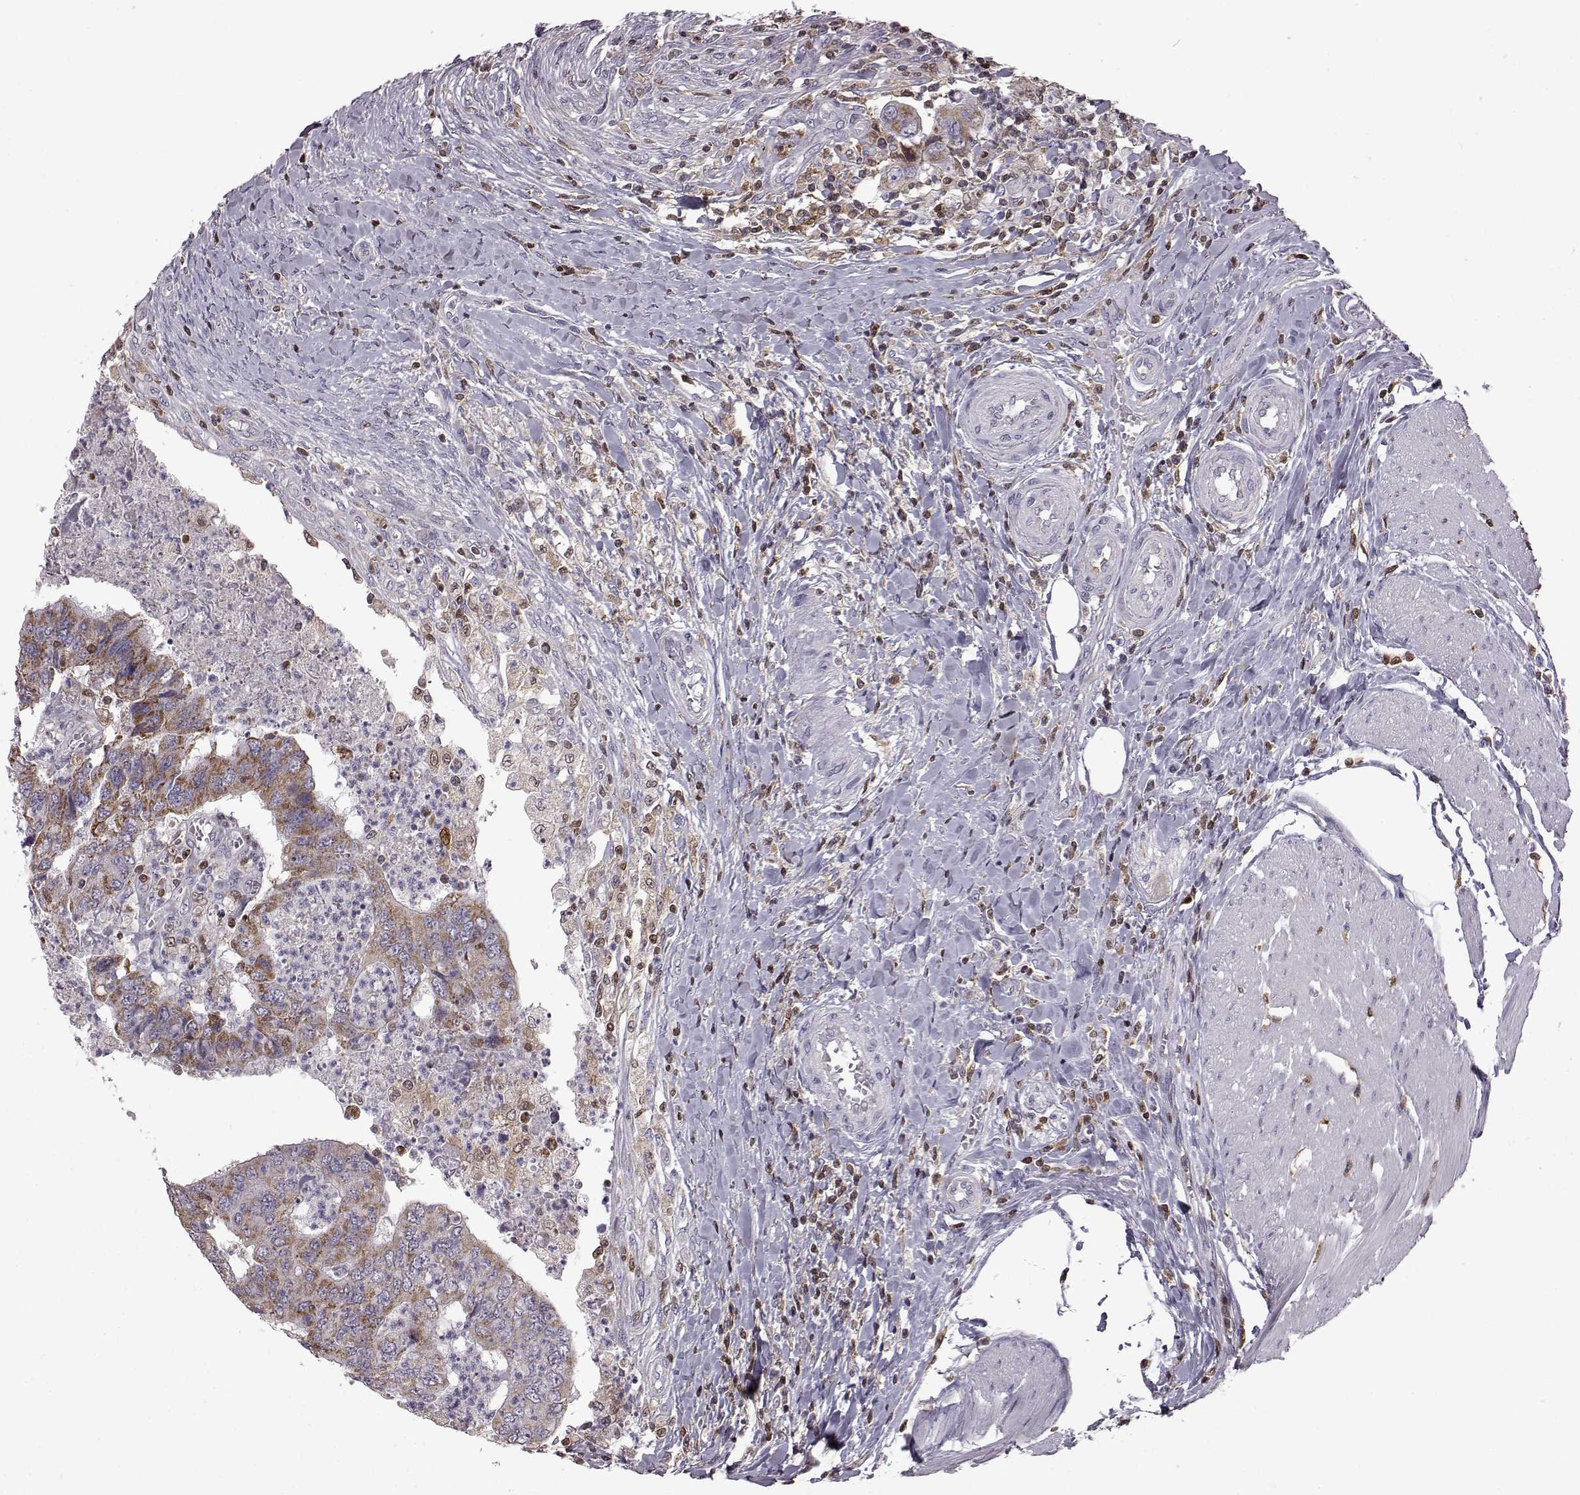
{"staining": {"intensity": "moderate", "quantity": ">75%", "location": "cytoplasmic/membranous"}, "tissue": "colorectal cancer", "cell_type": "Tumor cells", "image_type": "cancer", "snomed": [{"axis": "morphology", "description": "Adenocarcinoma, NOS"}, {"axis": "topography", "description": "Colon"}], "caption": "Immunohistochemical staining of colorectal cancer (adenocarcinoma) displays medium levels of moderate cytoplasmic/membranous protein staining in approximately >75% of tumor cells.", "gene": "DOK2", "patient": {"sex": "female", "age": 67}}